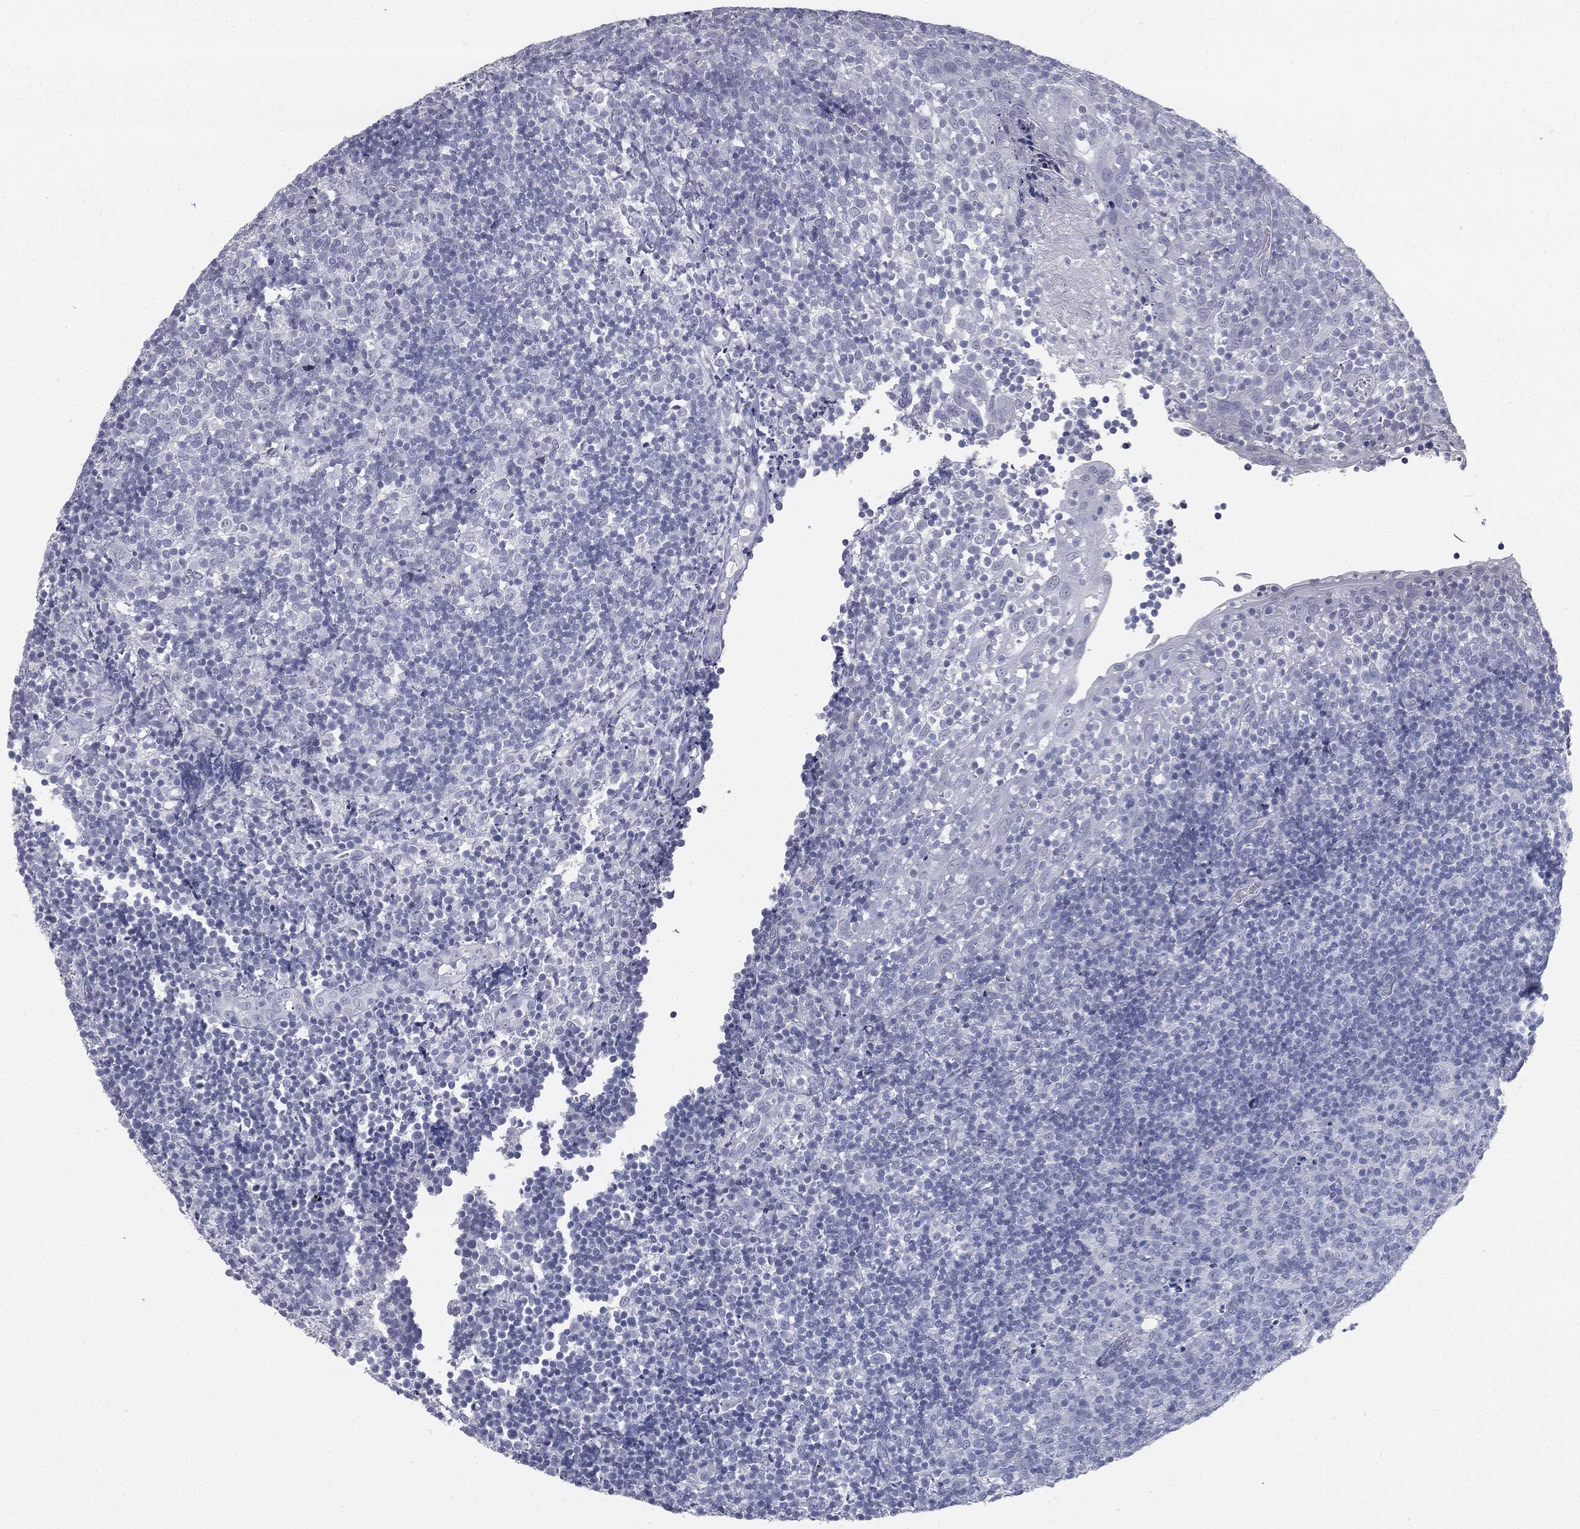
{"staining": {"intensity": "negative", "quantity": "none", "location": "none"}, "tissue": "tonsil", "cell_type": "Germinal center cells", "image_type": "normal", "snomed": [{"axis": "morphology", "description": "Normal tissue, NOS"}, {"axis": "topography", "description": "Tonsil"}], "caption": "The image exhibits no staining of germinal center cells in benign tonsil.", "gene": "MUC5AC", "patient": {"sex": "female", "age": 5}}